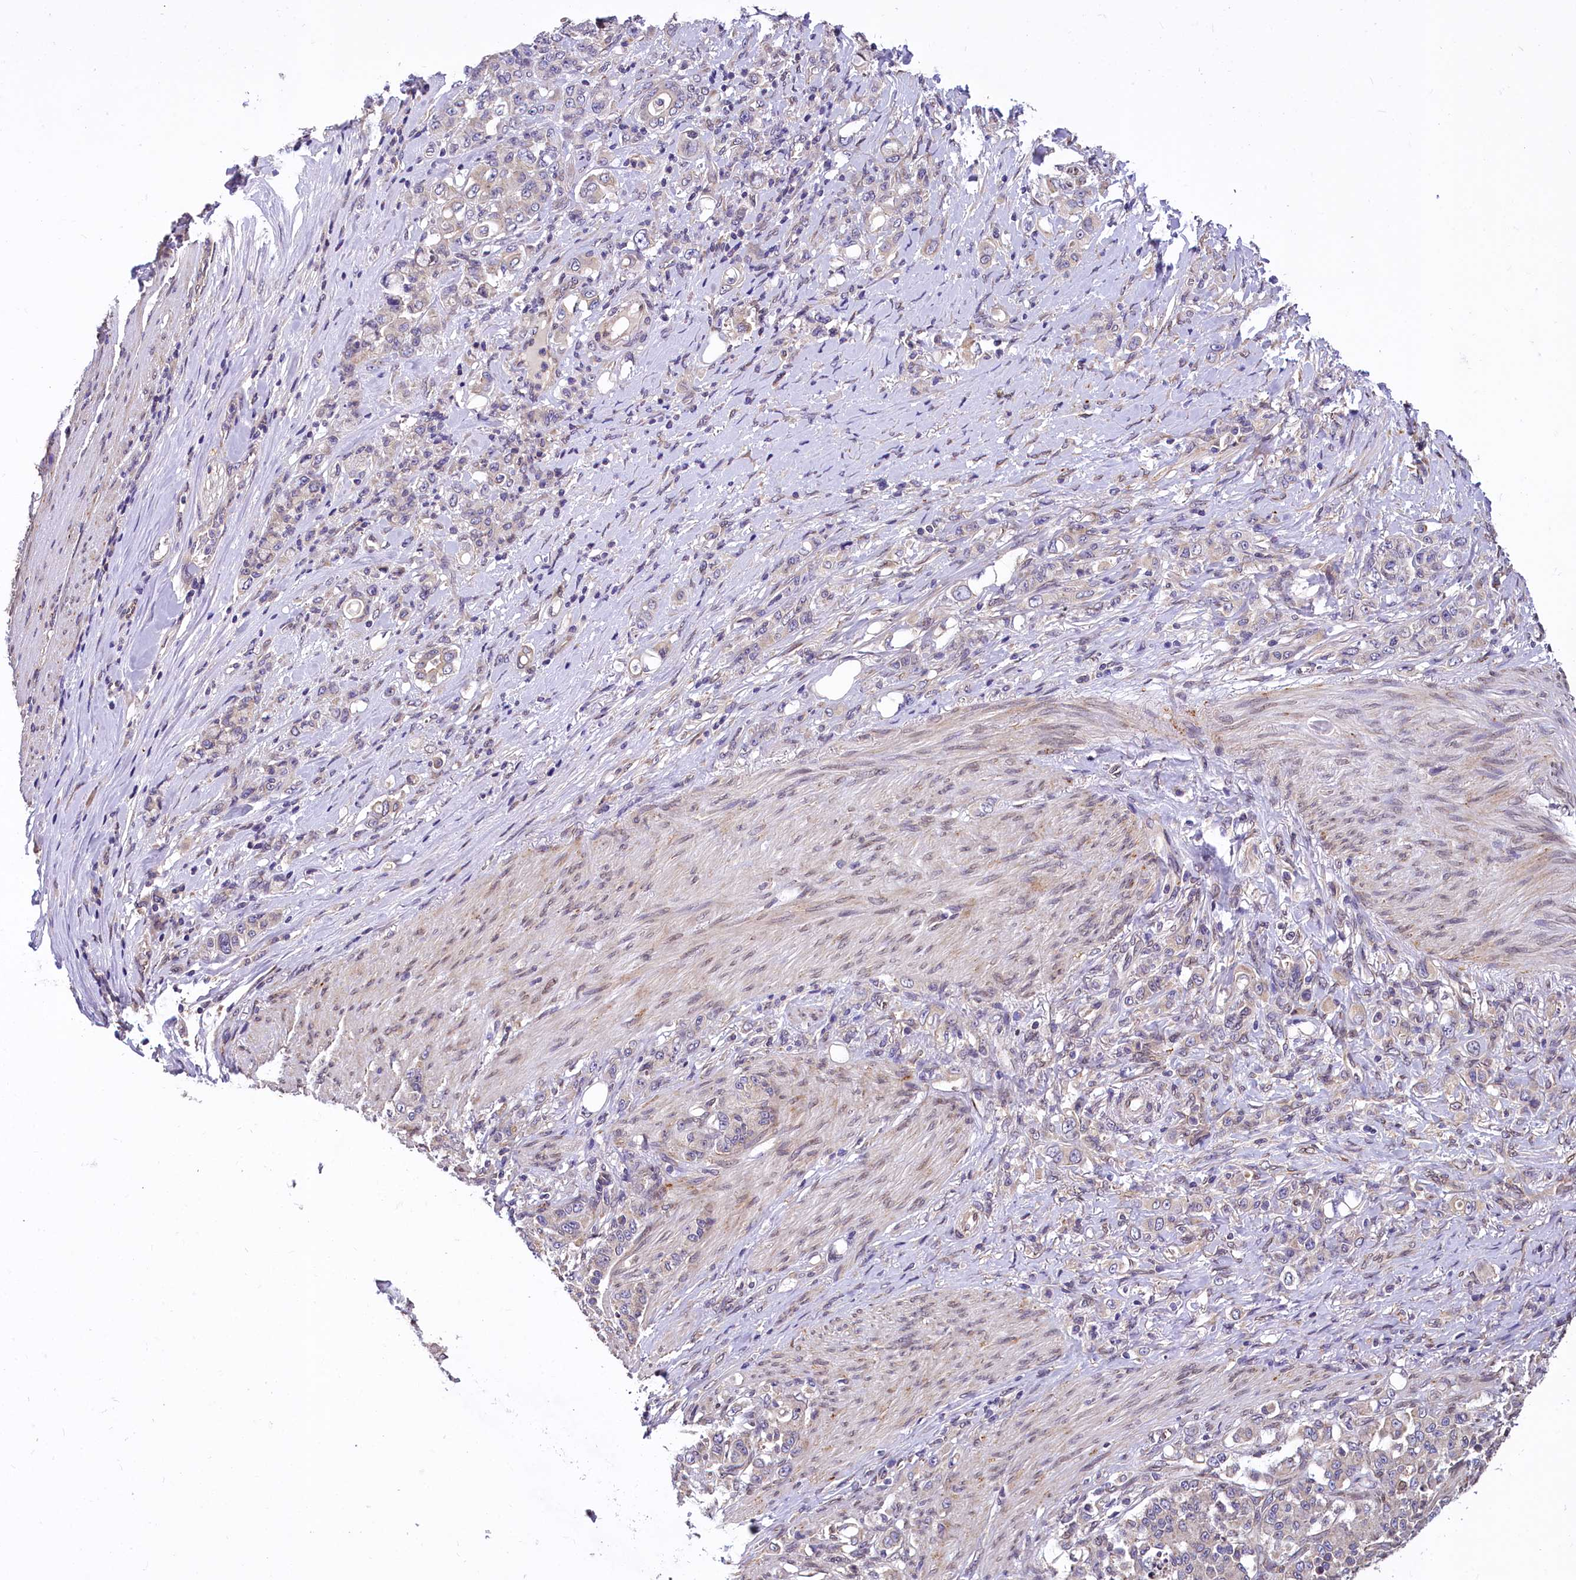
{"staining": {"intensity": "weak", "quantity": "<25%", "location": "cytoplasmic/membranous"}, "tissue": "stomach cancer", "cell_type": "Tumor cells", "image_type": "cancer", "snomed": [{"axis": "morphology", "description": "Adenocarcinoma, NOS"}, {"axis": "topography", "description": "Stomach"}], "caption": "A micrograph of human stomach adenocarcinoma is negative for staining in tumor cells. Brightfield microscopy of immunohistochemistry stained with DAB (brown) and hematoxylin (blue), captured at high magnification.", "gene": "SUPV3L1", "patient": {"sex": "female", "age": 79}}